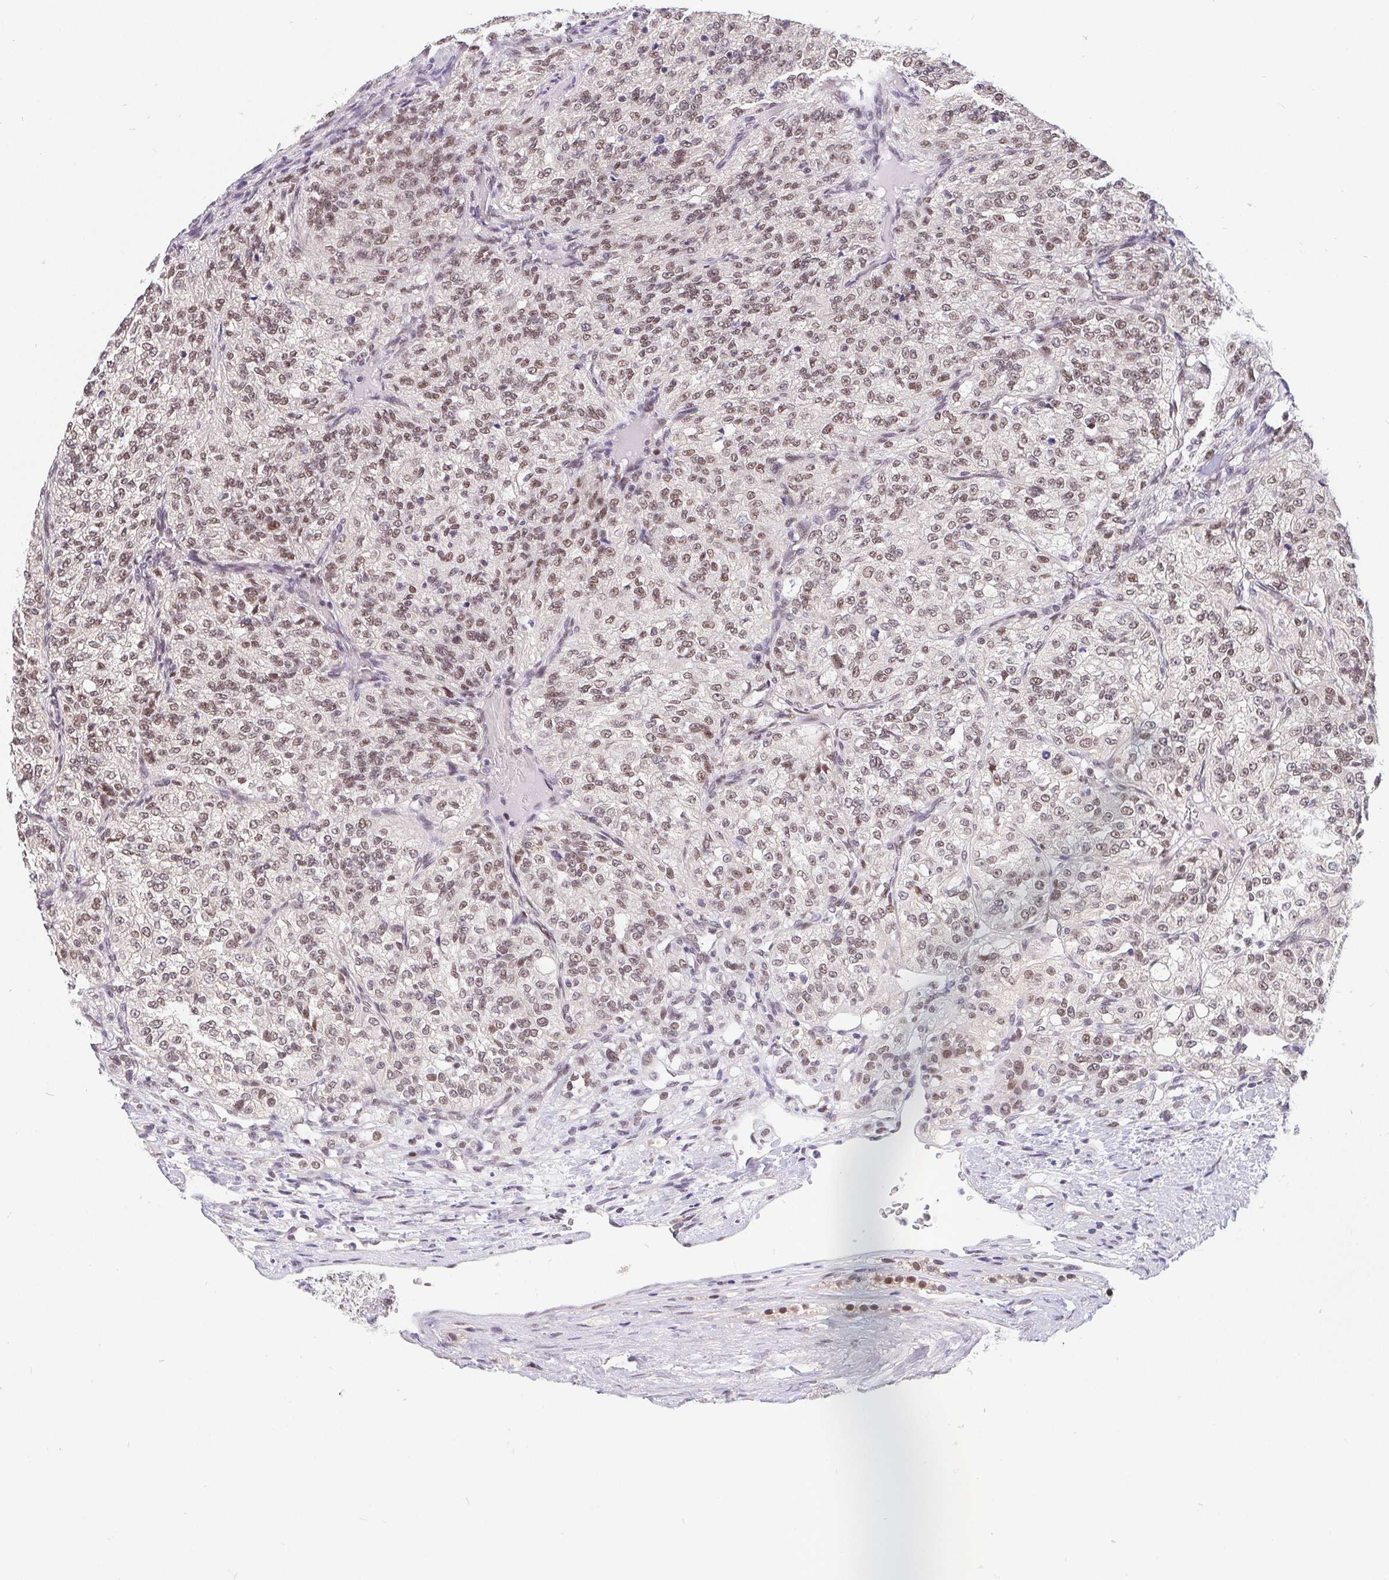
{"staining": {"intensity": "moderate", "quantity": ">75%", "location": "nuclear"}, "tissue": "renal cancer", "cell_type": "Tumor cells", "image_type": "cancer", "snomed": [{"axis": "morphology", "description": "Adenocarcinoma, NOS"}, {"axis": "topography", "description": "Kidney"}], "caption": "Immunohistochemistry (IHC) (DAB) staining of renal cancer (adenocarcinoma) exhibits moderate nuclear protein staining in about >75% of tumor cells.", "gene": "POU2F1", "patient": {"sex": "female", "age": 63}}